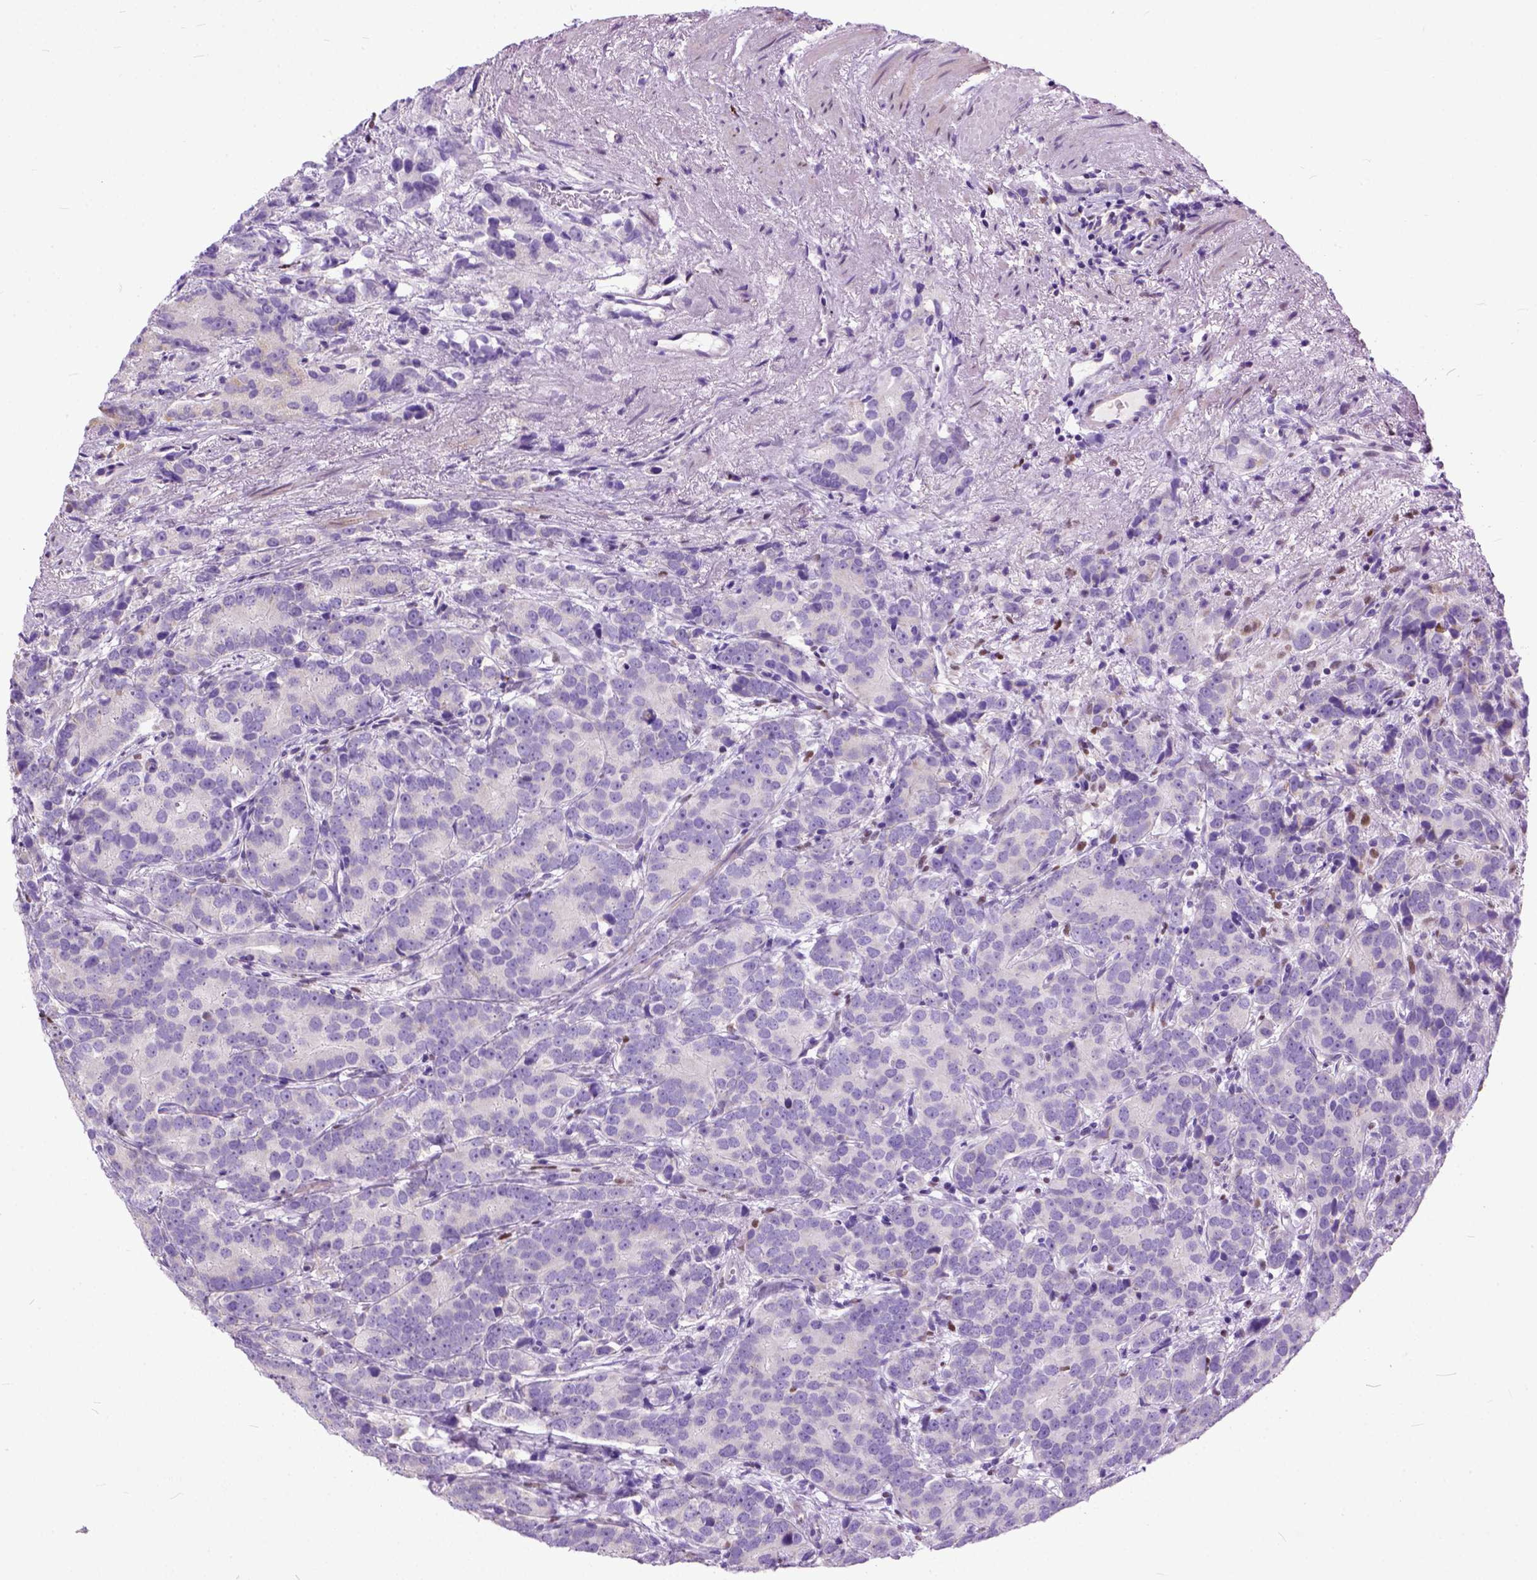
{"staining": {"intensity": "negative", "quantity": "none", "location": "none"}, "tissue": "prostate cancer", "cell_type": "Tumor cells", "image_type": "cancer", "snomed": [{"axis": "morphology", "description": "Adenocarcinoma, High grade"}, {"axis": "topography", "description": "Prostate"}], "caption": "IHC histopathology image of prostate cancer stained for a protein (brown), which reveals no staining in tumor cells.", "gene": "CRB1", "patient": {"sex": "male", "age": 90}}